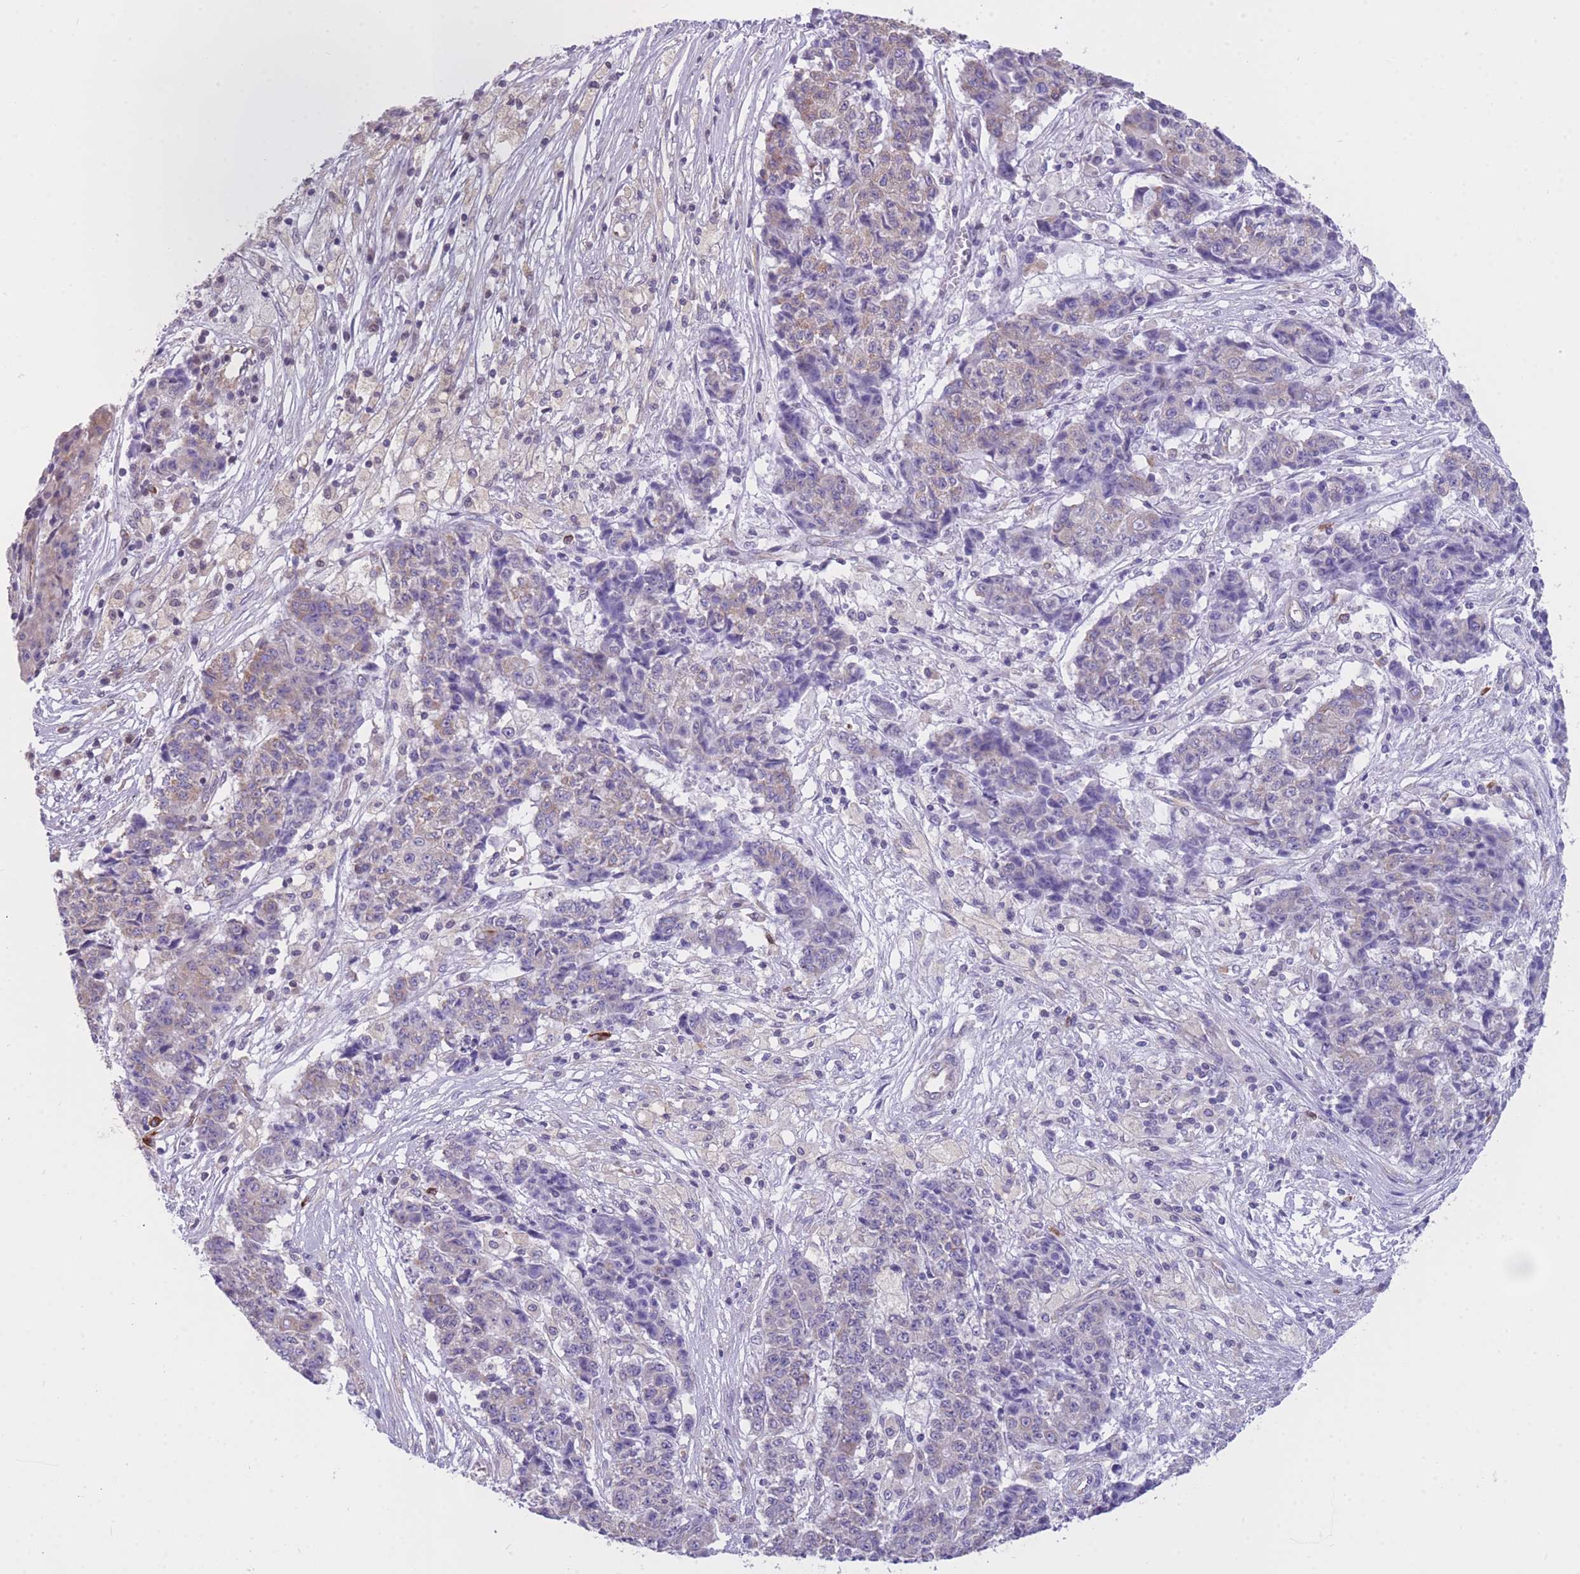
{"staining": {"intensity": "weak", "quantity": "<25%", "location": "cytoplasmic/membranous"}, "tissue": "ovarian cancer", "cell_type": "Tumor cells", "image_type": "cancer", "snomed": [{"axis": "morphology", "description": "Carcinoma, endometroid"}, {"axis": "topography", "description": "Ovary"}], "caption": "Protein analysis of ovarian endometroid carcinoma reveals no significant expression in tumor cells.", "gene": "ZNF662", "patient": {"sex": "female", "age": 42}}